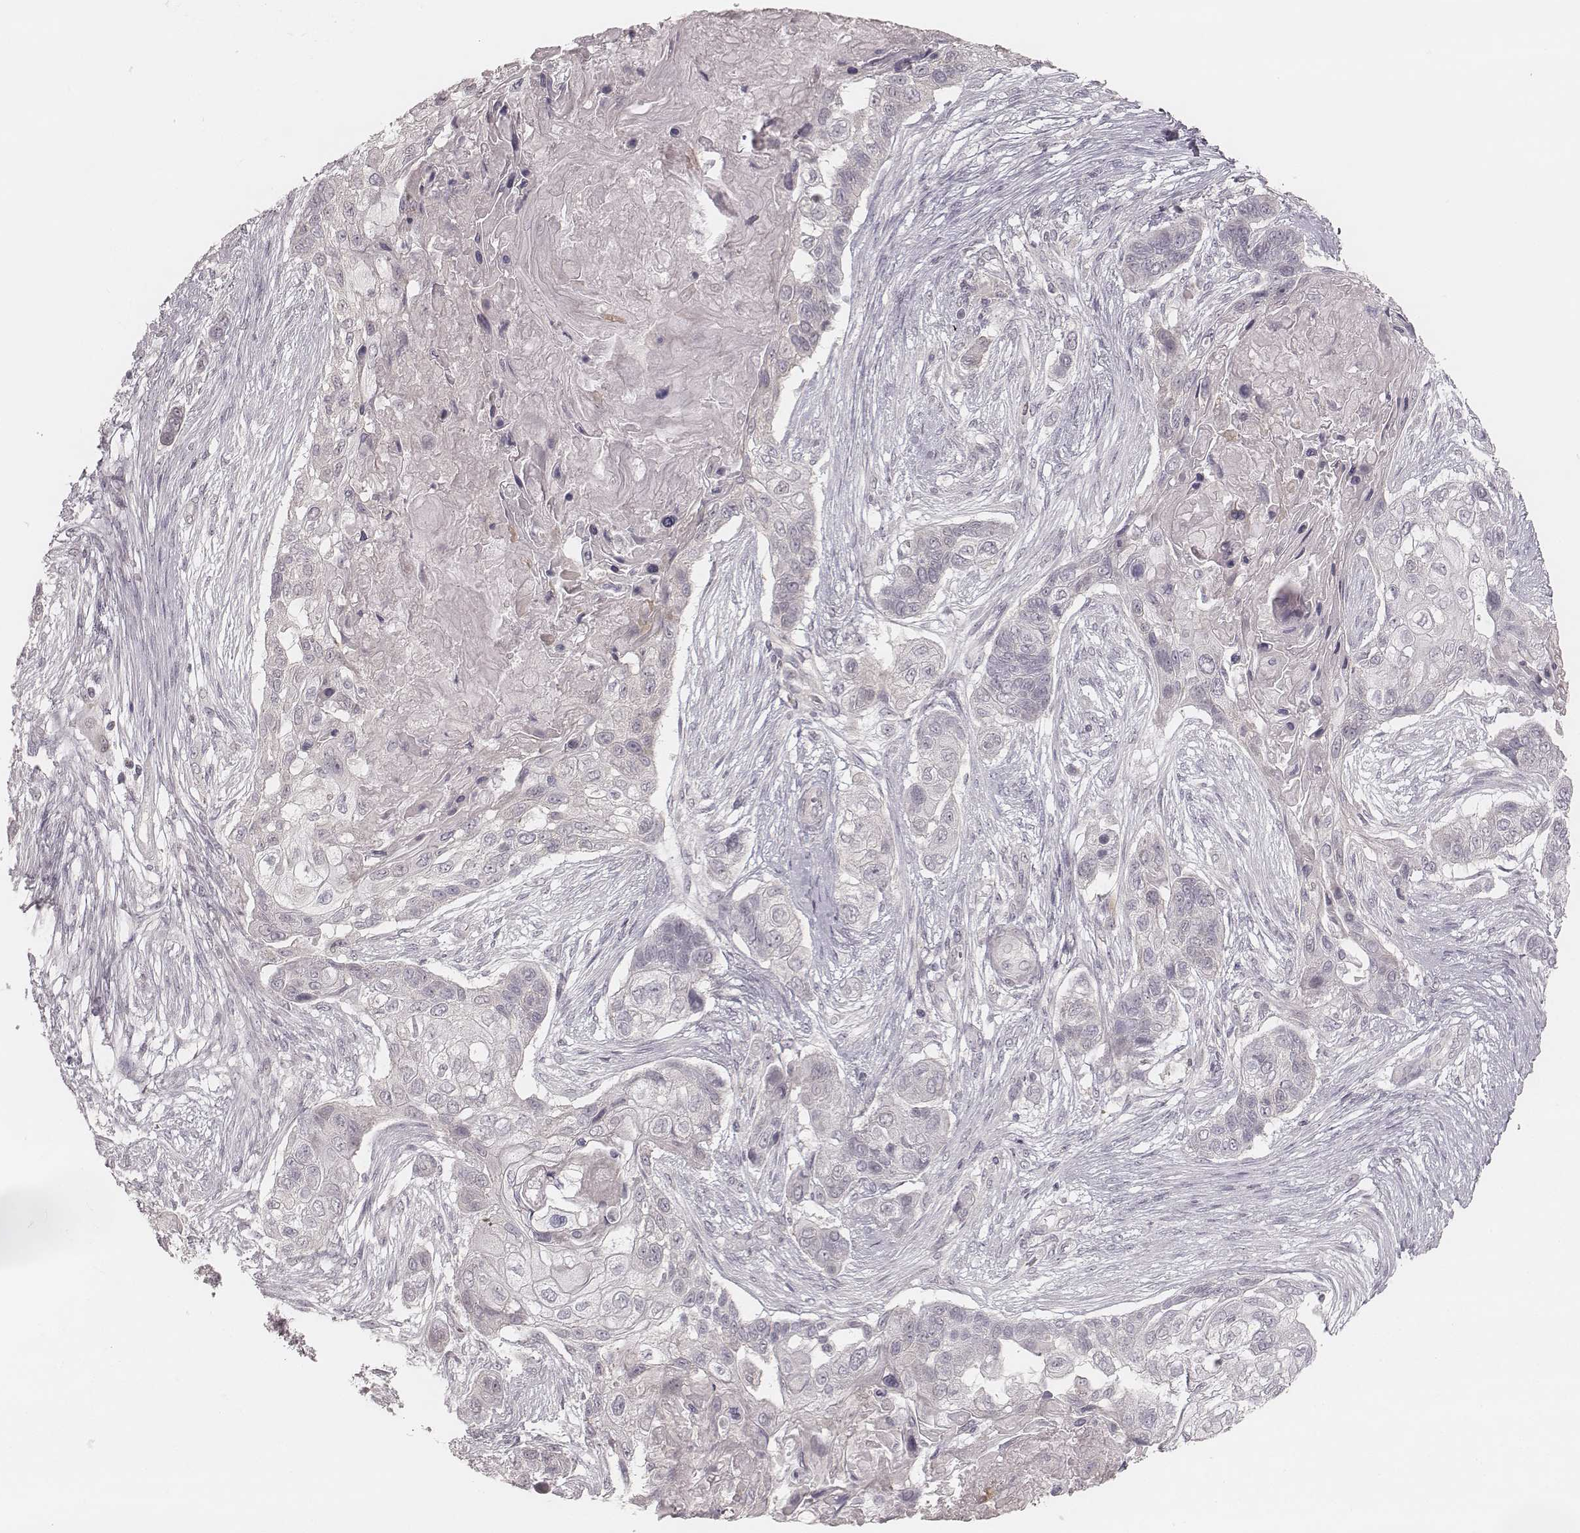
{"staining": {"intensity": "negative", "quantity": "none", "location": "none"}, "tissue": "lung cancer", "cell_type": "Tumor cells", "image_type": "cancer", "snomed": [{"axis": "morphology", "description": "Squamous cell carcinoma, NOS"}, {"axis": "topography", "description": "Lung"}], "caption": "Immunohistochemistry of human lung cancer shows no staining in tumor cells.", "gene": "ACACB", "patient": {"sex": "male", "age": 69}}